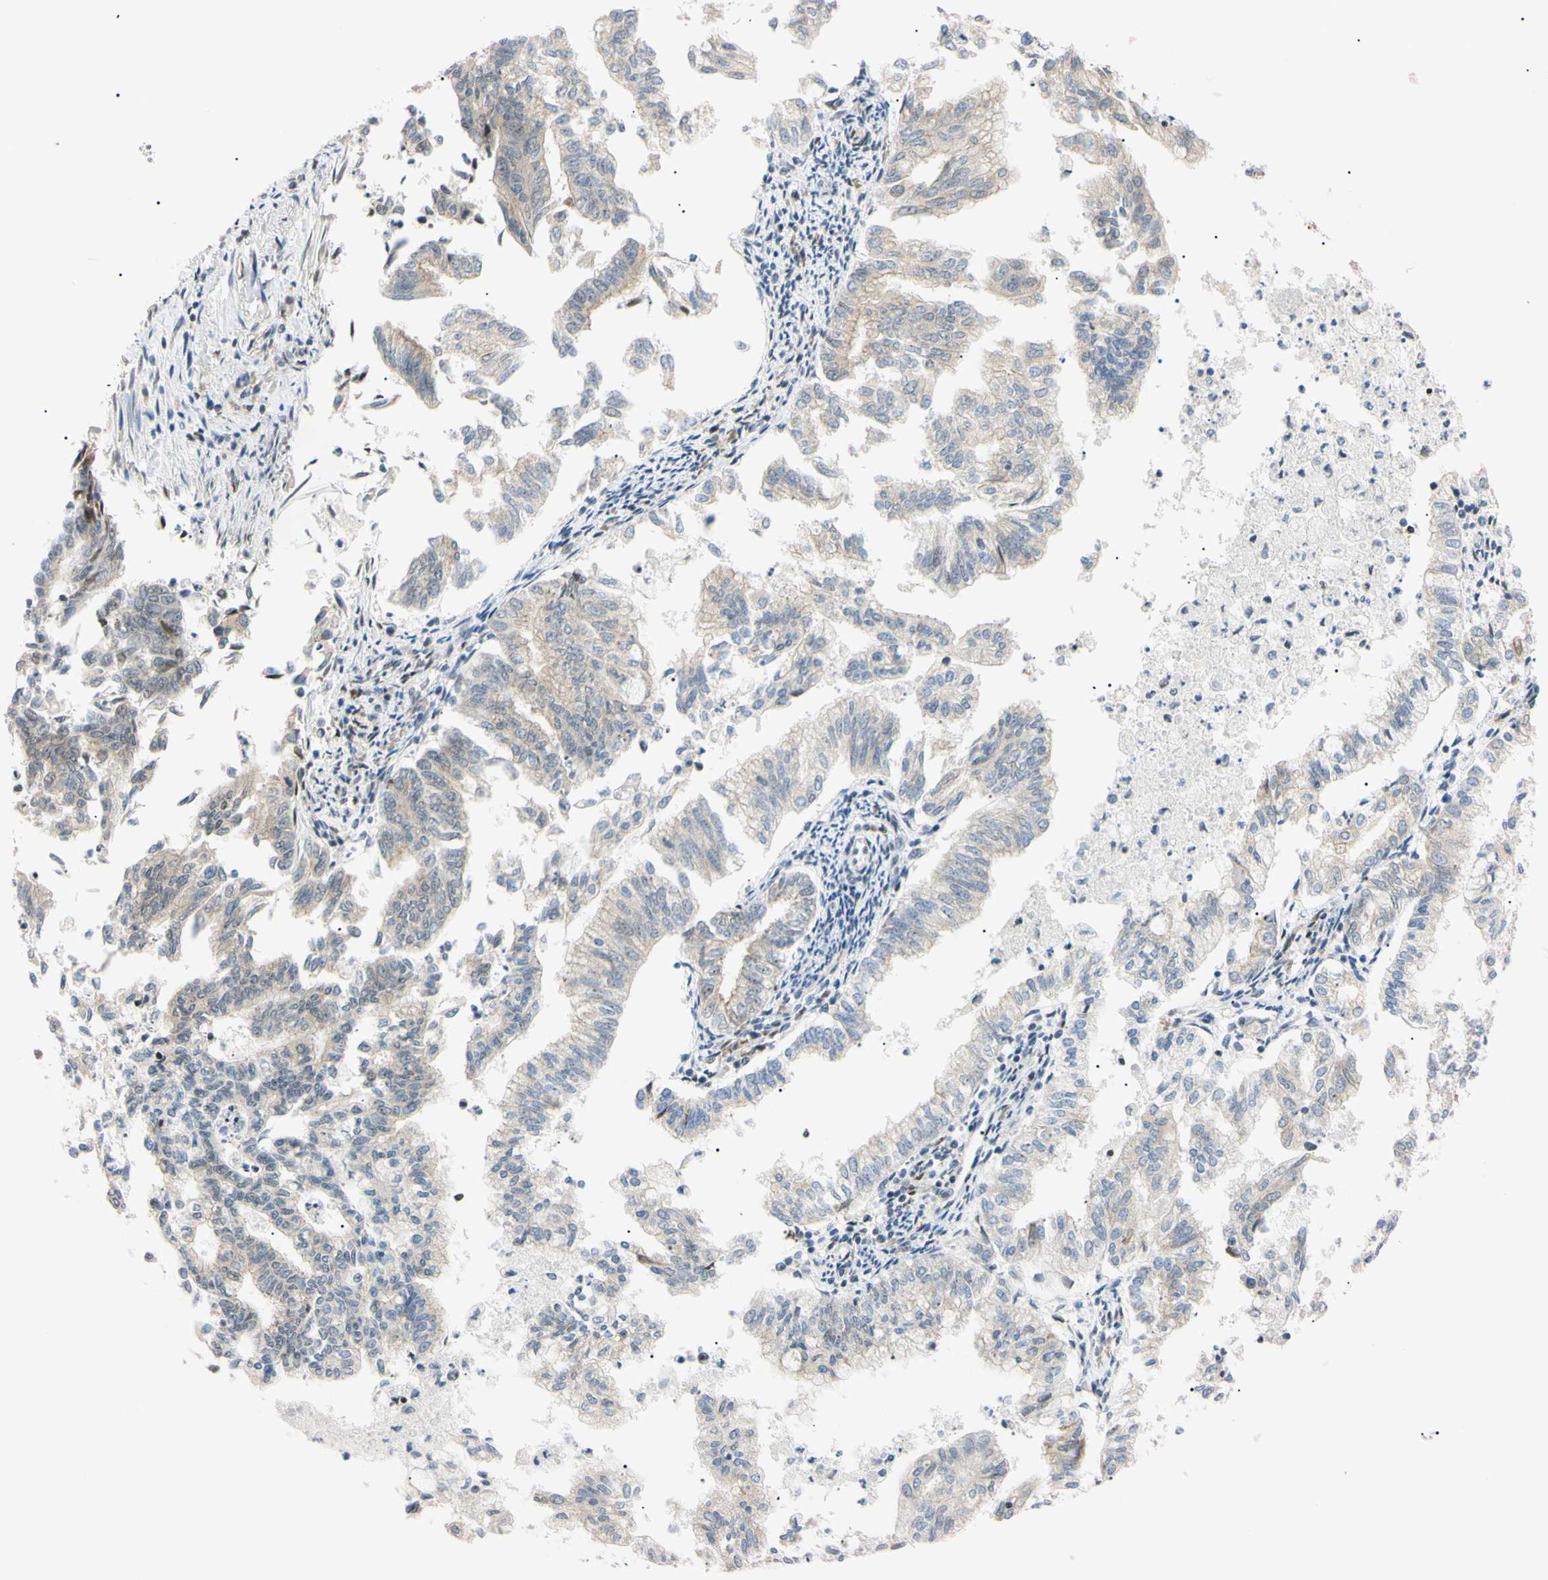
{"staining": {"intensity": "weak", "quantity": ">75%", "location": "cytoplasmic/membranous"}, "tissue": "endometrial cancer", "cell_type": "Tumor cells", "image_type": "cancer", "snomed": [{"axis": "morphology", "description": "Necrosis, NOS"}, {"axis": "morphology", "description": "Adenocarcinoma, NOS"}, {"axis": "topography", "description": "Endometrium"}], "caption": "Protein expression analysis of human endometrial adenocarcinoma reveals weak cytoplasmic/membranous positivity in about >75% of tumor cells.", "gene": "ZNF134", "patient": {"sex": "female", "age": 79}}